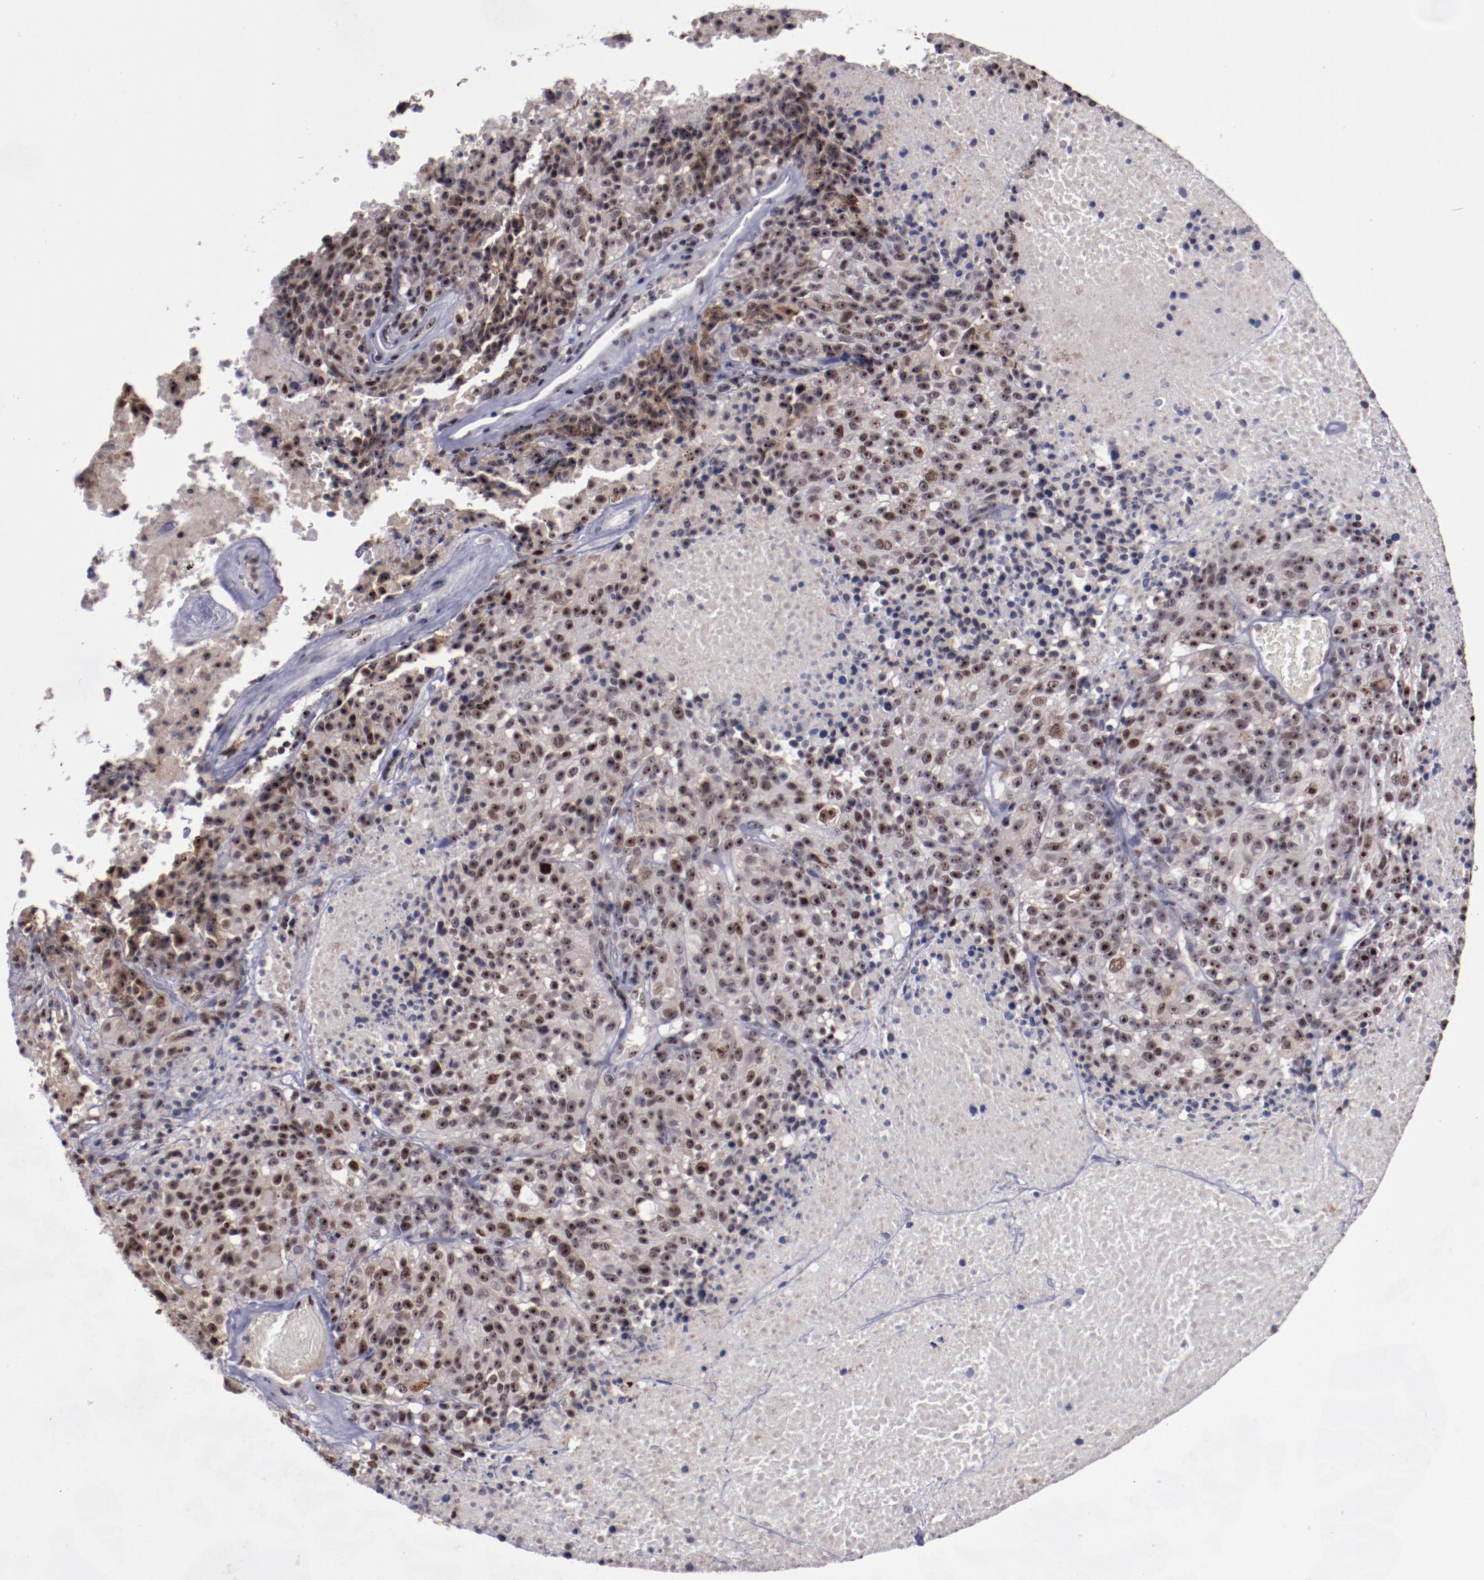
{"staining": {"intensity": "moderate", "quantity": "25%-75%", "location": "nuclear"}, "tissue": "melanoma", "cell_type": "Tumor cells", "image_type": "cancer", "snomed": [{"axis": "morphology", "description": "Malignant melanoma, Metastatic site"}, {"axis": "topography", "description": "Cerebral cortex"}], "caption": "This histopathology image exhibits malignant melanoma (metastatic site) stained with IHC to label a protein in brown. The nuclear of tumor cells show moderate positivity for the protein. Nuclei are counter-stained blue.", "gene": "DDX24", "patient": {"sex": "female", "age": 52}}